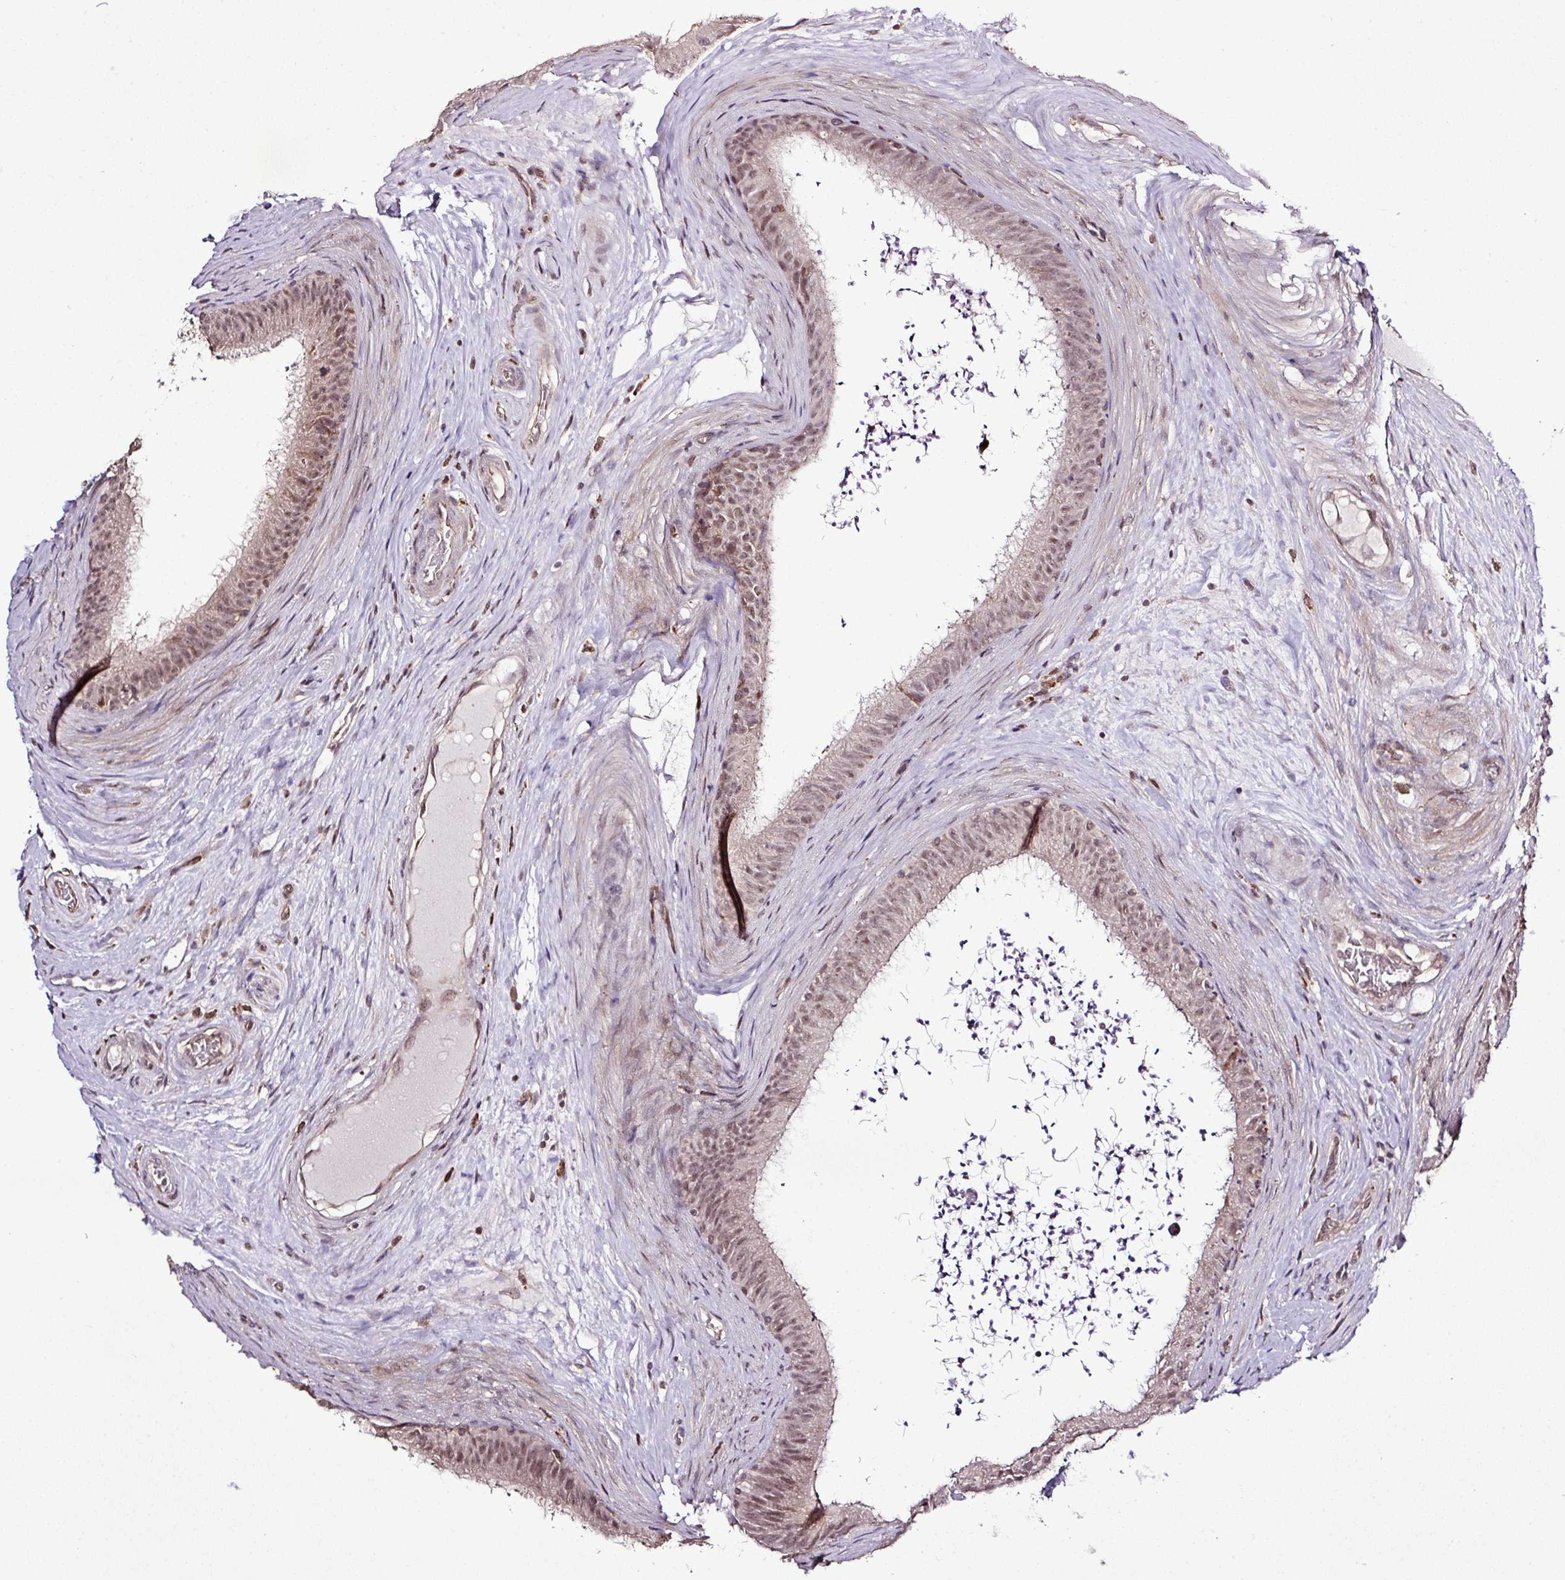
{"staining": {"intensity": "moderate", "quantity": ">75%", "location": "cytoplasmic/membranous,nuclear"}, "tissue": "epididymis", "cell_type": "Glandular cells", "image_type": "normal", "snomed": [{"axis": "morphology", "description": "Normal tissue, NOS"}, {"axis": "topography", "description": "Testis"}, {"axis": "topography", "description": "Epididymis"}], "caption": "There is medium levels of moderate cytoplasmic/membranous,nuclear positivity in glandular cells of normal epididymis, as demonstrated by immunohistochemical staining (brown color).", "gene": "SMCO4", "patient": {"sex": "male", "age": 41}}